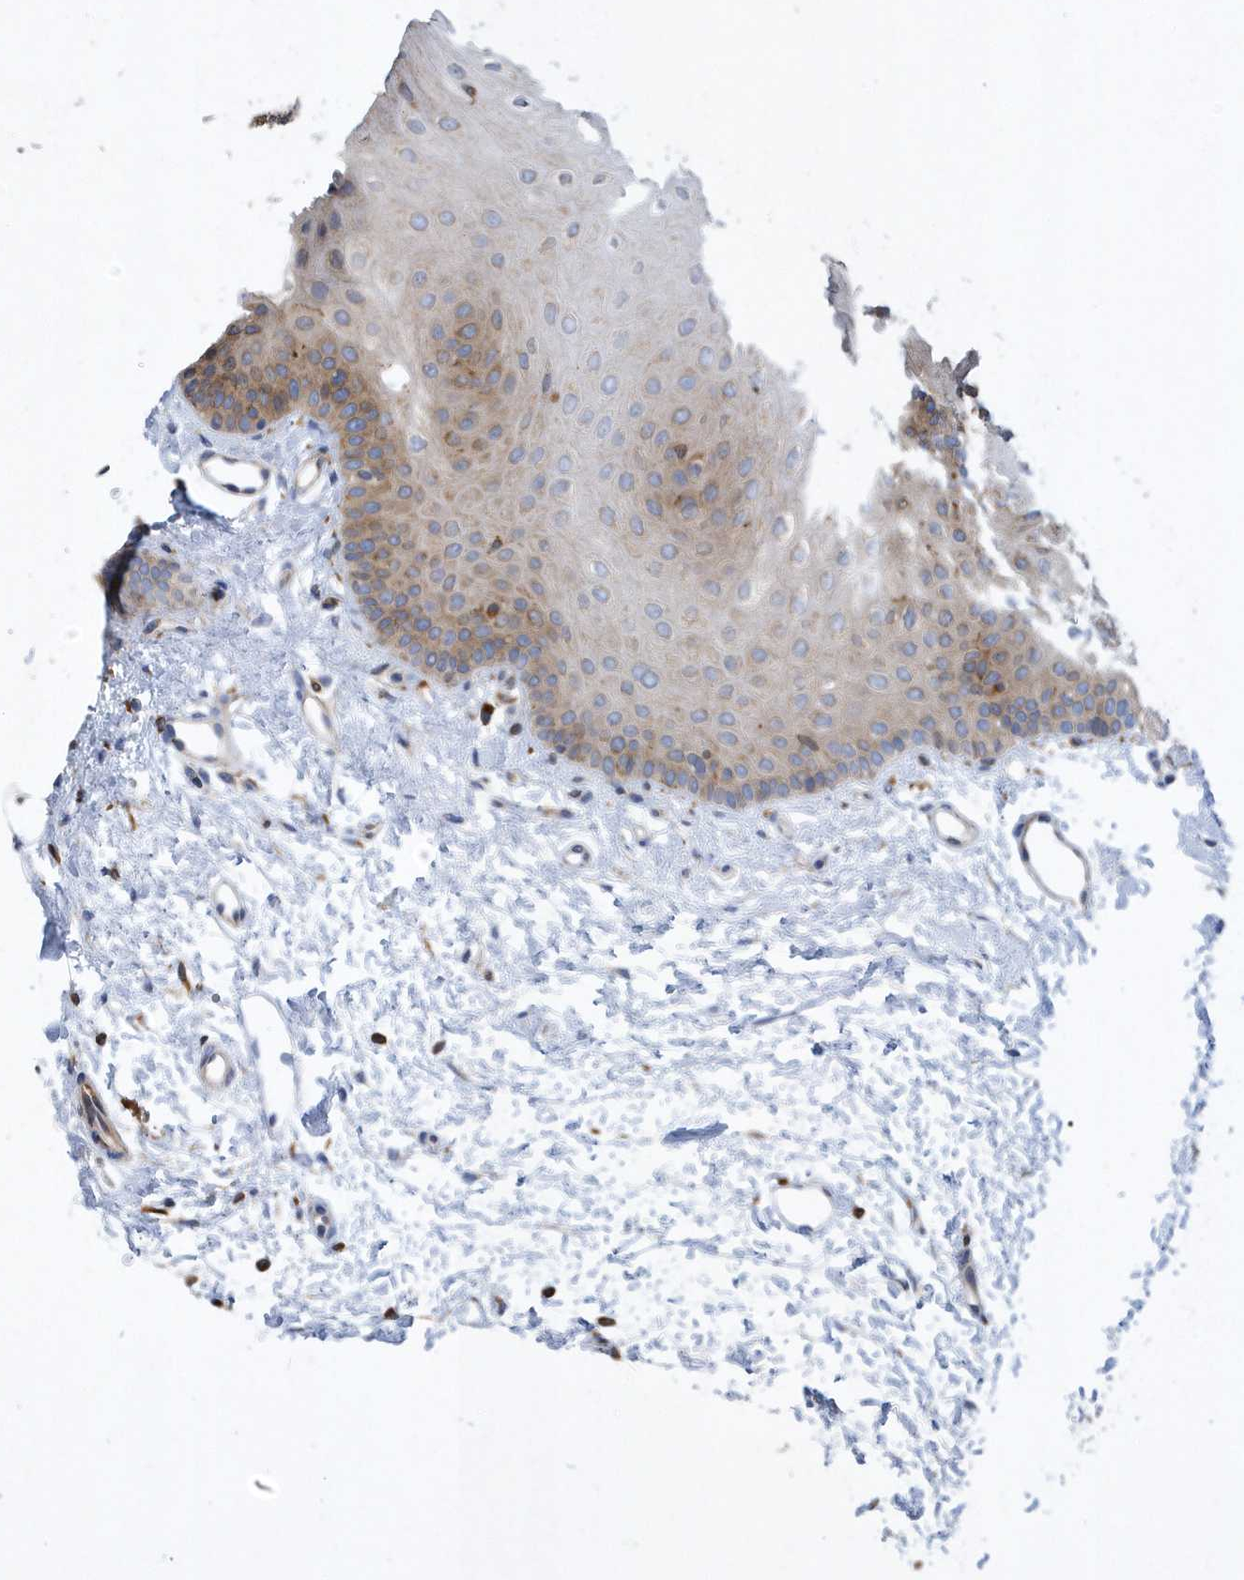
{"staining": {"intensity": "moderate", "quantity": "<25%", "location": "cytoplasmic/membranous"}, "tissue": "oral mucosa", "cell_type": "Squamous epithelial cells", "image_type": "normal", "snomed": [{"axis": "morphology", "description": "Normal tissue, NOS"}, {"axis": "topography", "description": "Oral tissue"}], "caption": "Immunohistochemistry (IHC) image of unremarkable oral mucosa: human oral mucosa stained using immunohistochemistry exhibits low levels of moderate protein expression localized specifically in the cytoplasmic/membranous of squamous epithelial cells, appearing as a cytoplasmic/membranous brown color.", "gene": "VAMP7", "patient": {"sex": "female", "age": 68}}